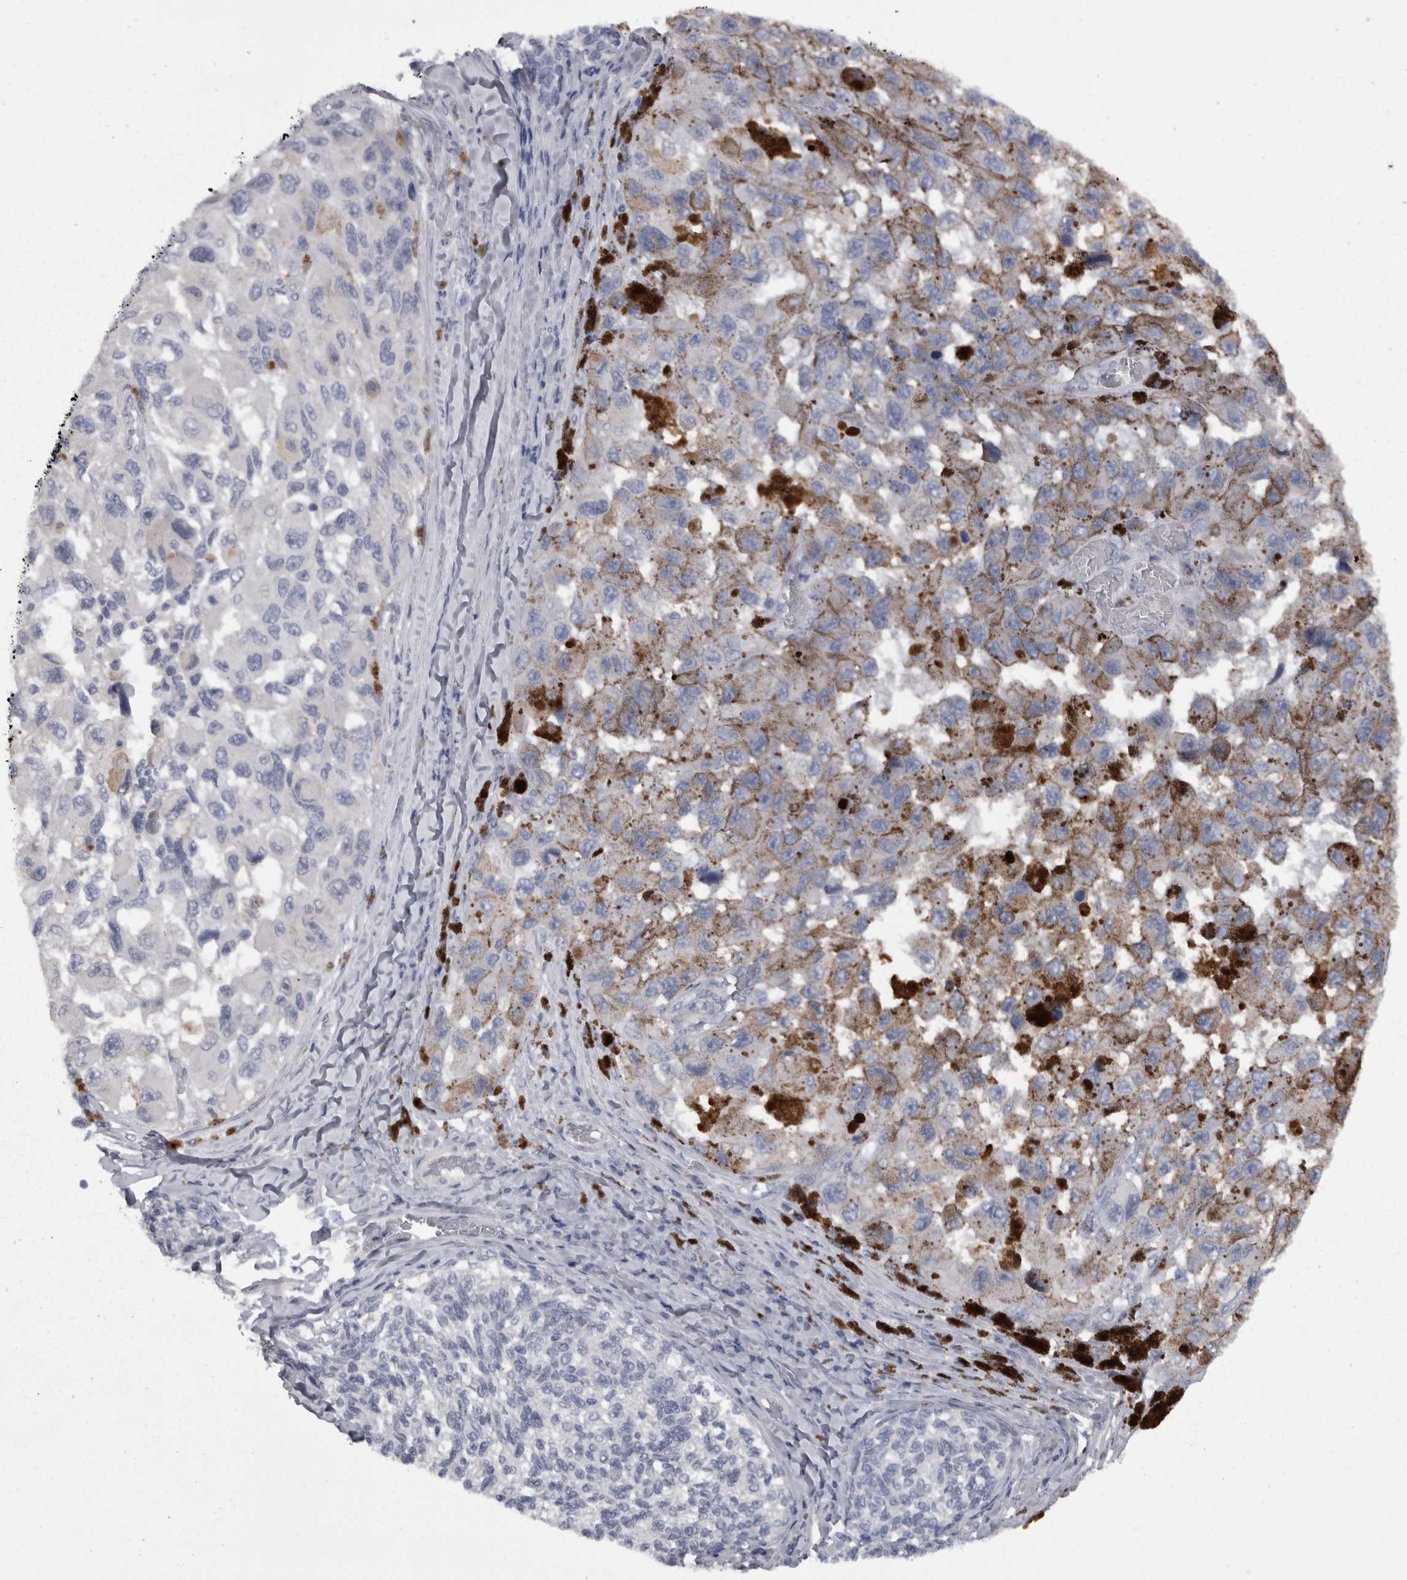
{"staining": {"intensity": "negative", "quantity": "none", "location": "none"}, "tissue": "melanoma", "cell_type": "Tumor cells", "image_type": "cancer", "snomed": [{"axis": "morphology", "description": "Malignant melanoma, NOS"}, {"axis": "topography", "description": "Skin"}], "caption": "This is an immunohistochemistry (IHC) photomicrograph of melanoma. There is no positivity in tumor cells.", "gene": "CAMK2D", "patient": {"sex": "female", "age": 73}}